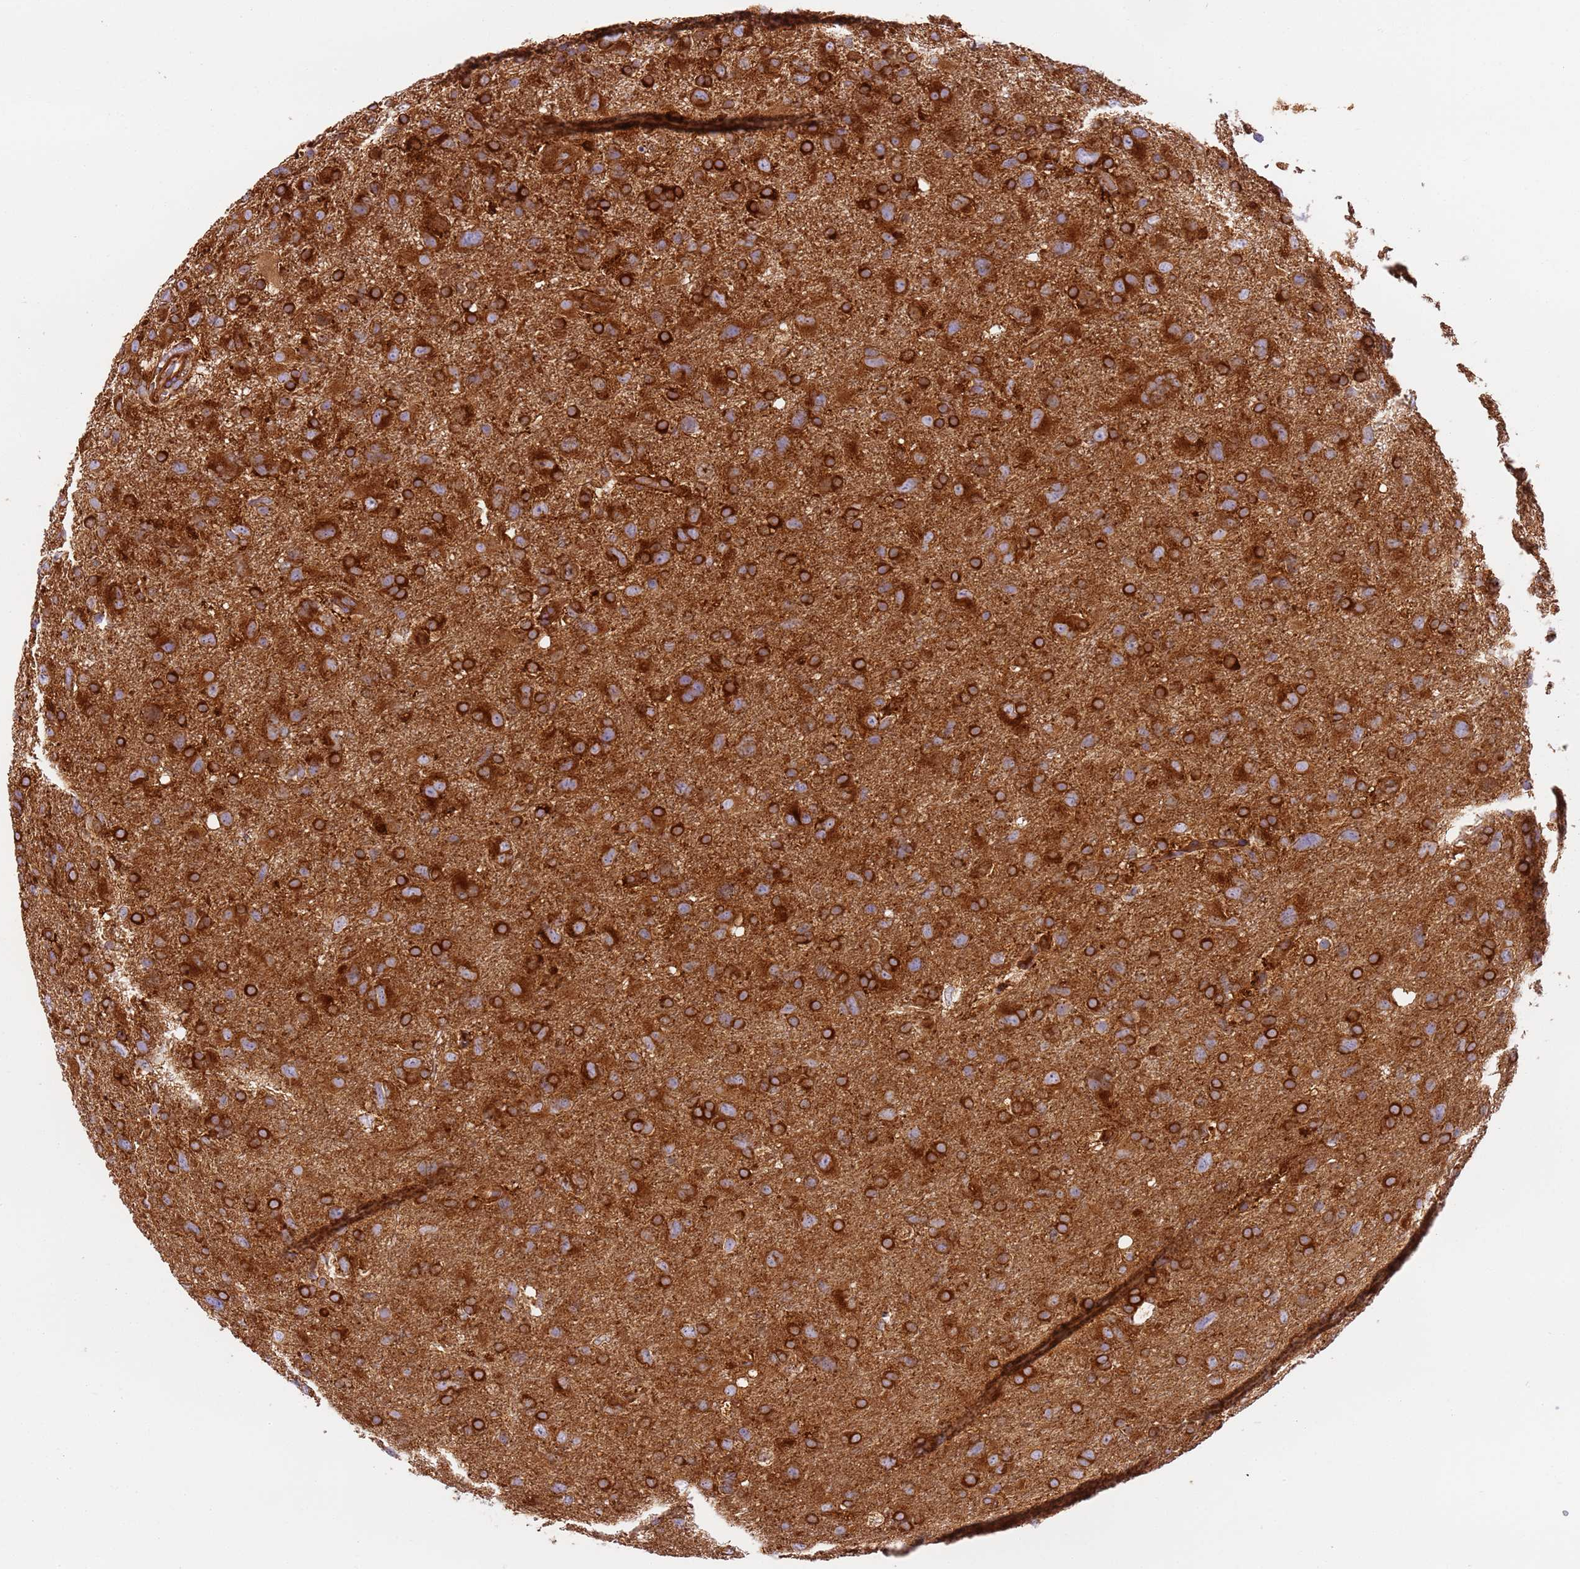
{"staining": {"intensity": "strong", "quantity": ">75%", "location": "cytoplasmic/membranous"}, "tissue": "glioma", "cell_type": "Tumor cells", "image_type": "cancer", "snomed": [{"axis": "morphology", "description": "Glioma, malignant, High grade"}, {"axis": "topography", "description": "Brain"}], "caption": "Malignant high-grade glioma tissue reveals strong cytoplasmic/membranous expression in approximately >75% of tumor cells, visualized by immunohistochemistry.", "gene": "DYNC1I2", "patient": {"sex": "male", "age": 61}}